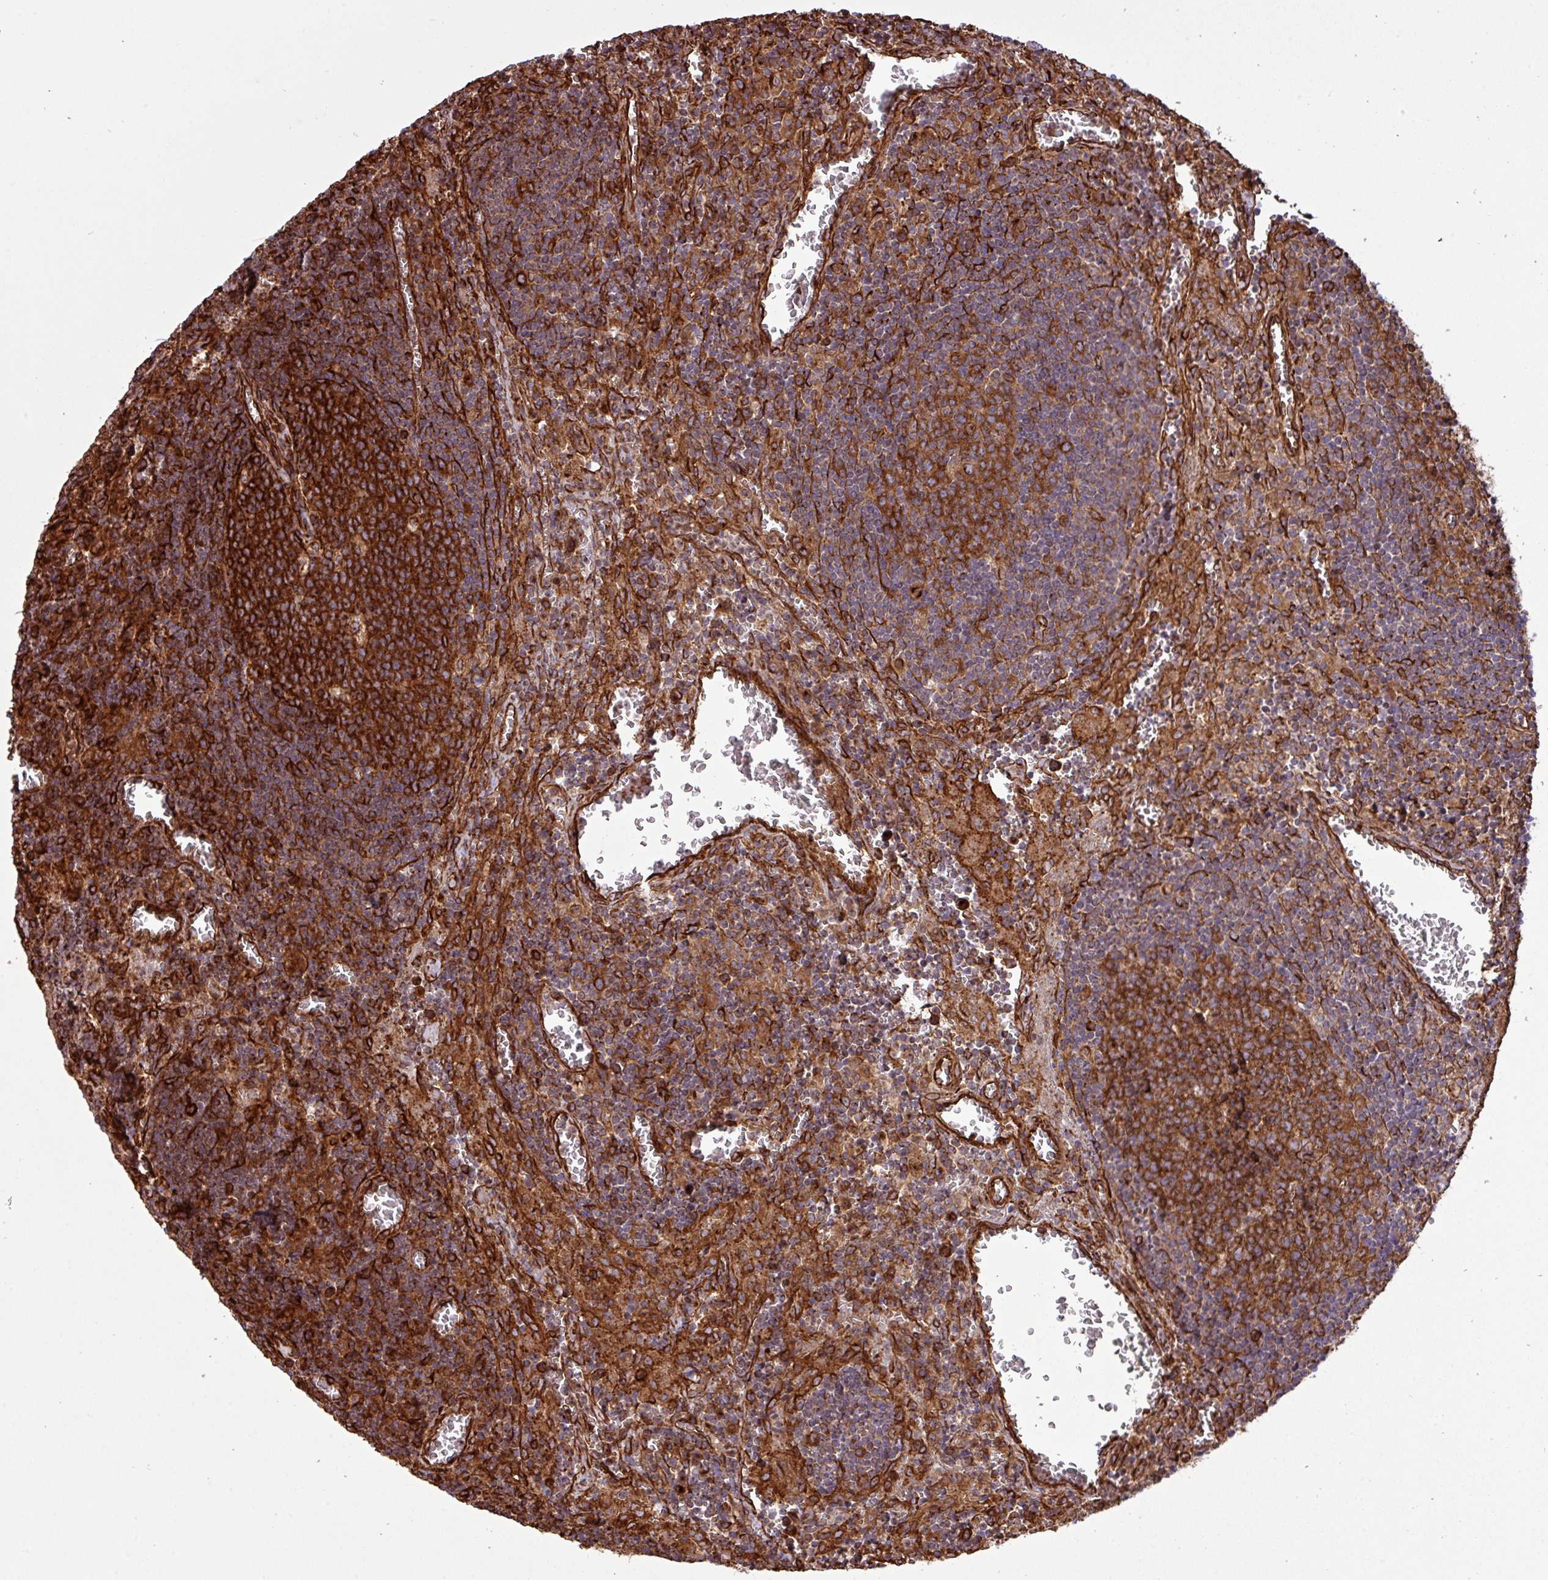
{"staining": {"intensity": "strong", "quantity": ">75%", "location": "cytoplasmic/membranous"}, "tissue": "lymph node", "cell_type": "Germinal center cells", "image_type": "normal", "snomed": [{"axis": "morphology", "description": "Normal tissue, NOS"}, {"axis": "topography", "description": "Lymph node"}], "caption": "This is a photomicrograph of IHC staining of normal lymph node, which shows strong staining in the cytoplasmic/membranous of germinal center cells.", "gene": "ZNF300", "patient": {"sex": "male", "age": 50}}